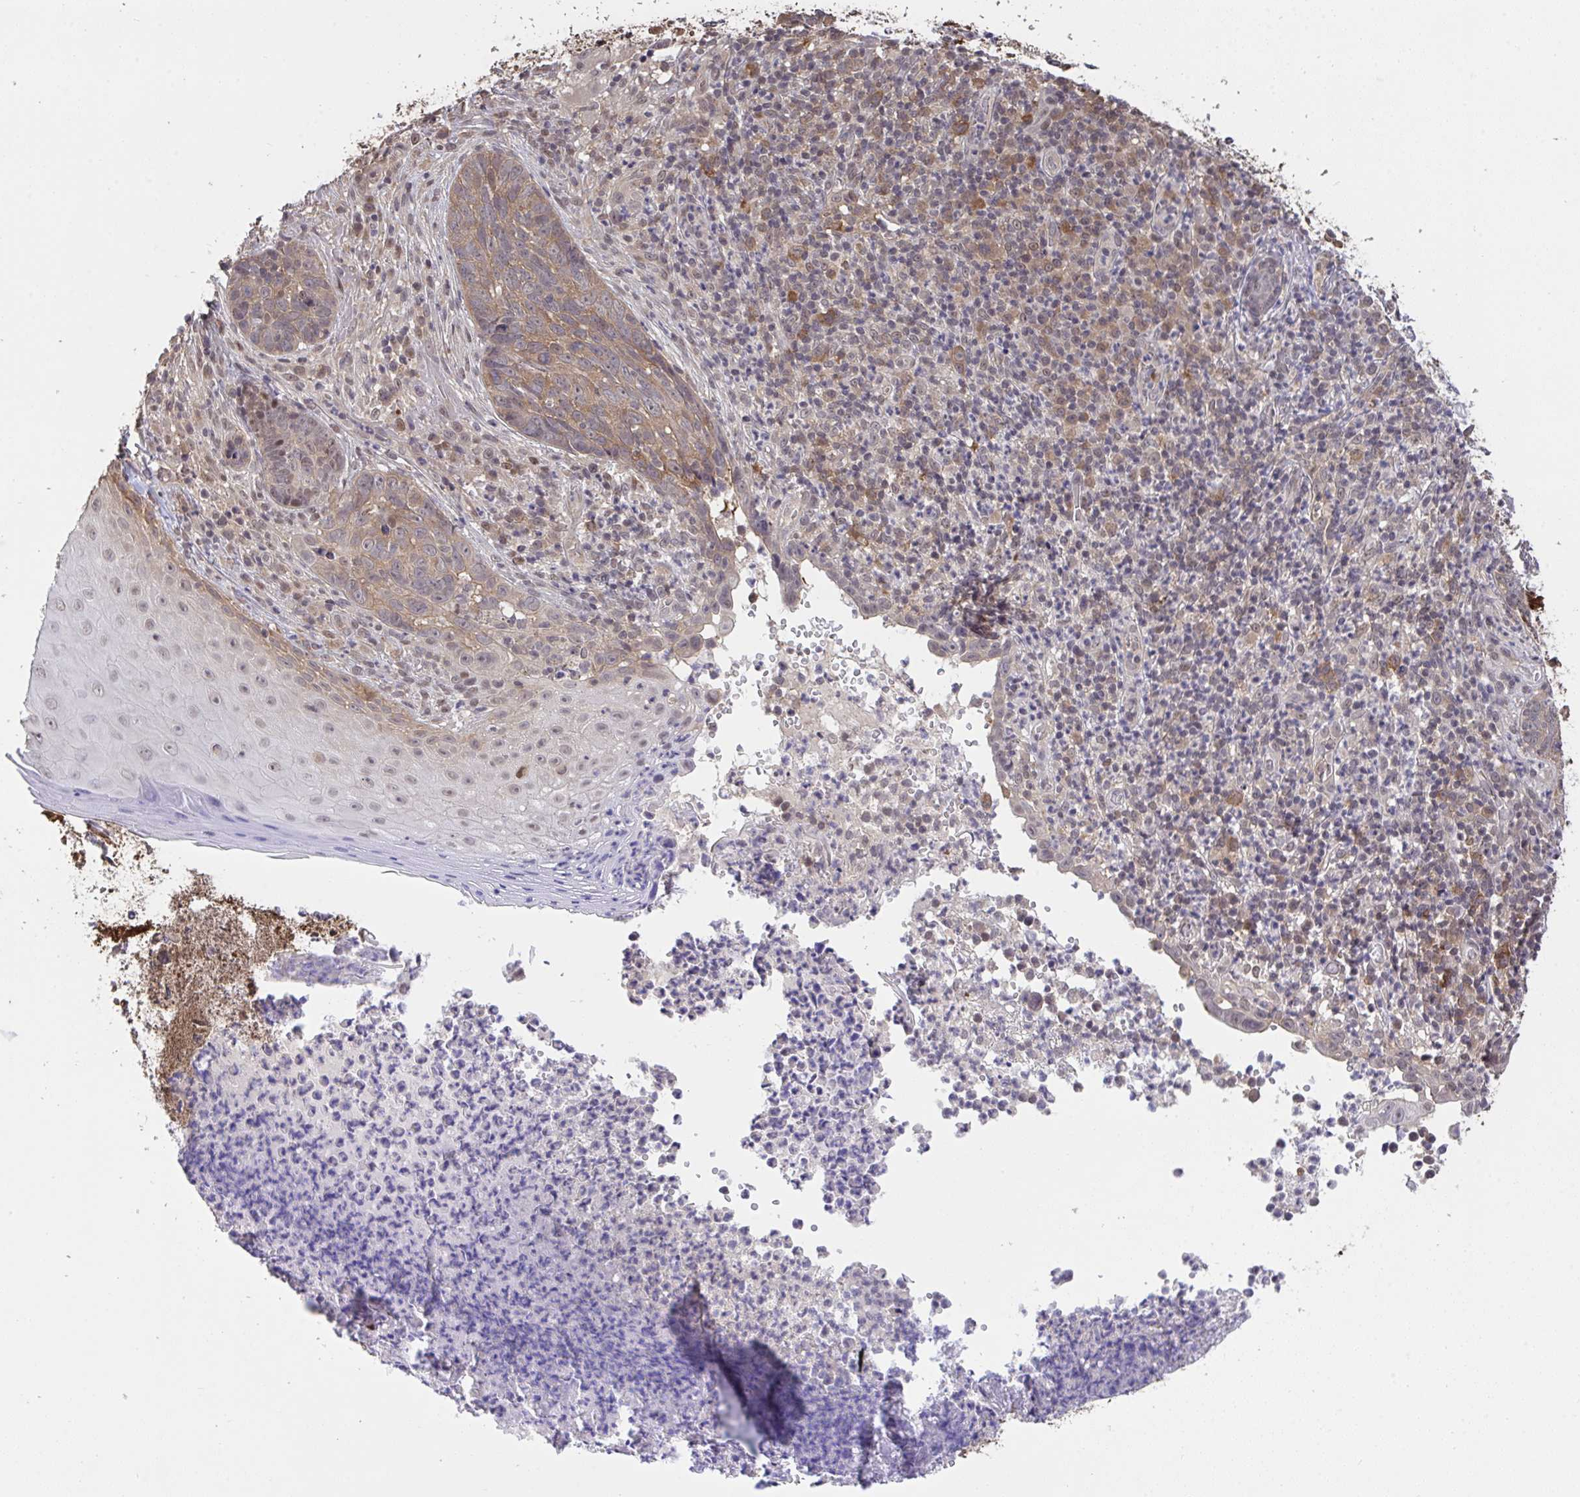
{"staining": {"intensity": "moderate", "quantity": "<25%", "location": "cytoplasmic/membranous"}, "tissue": "skin cancer", "cell_type": "Tumor cells", "image_type": "cancer", "snomed": [{"axis": "morphology", "description": "Basal cell carcinoma"}, {"axis": "topography", "description": "Skin"}, {"axis": "topography", "description": "Skin of face"}], "caption": "An immunohistochemistry (IHC) photomicrograph of neoplastic tissue is shown. Protein staining in brown labels moderate cytoplasmic/membranous positivity in skin cancer within tumor cells. The staining was performed using DAB, with brown indicating positive protein expression. Nuclei are stained blue with hematoxylin.", "gene": "C12orf57", "patient": {"sex": "female", "age": 95}}